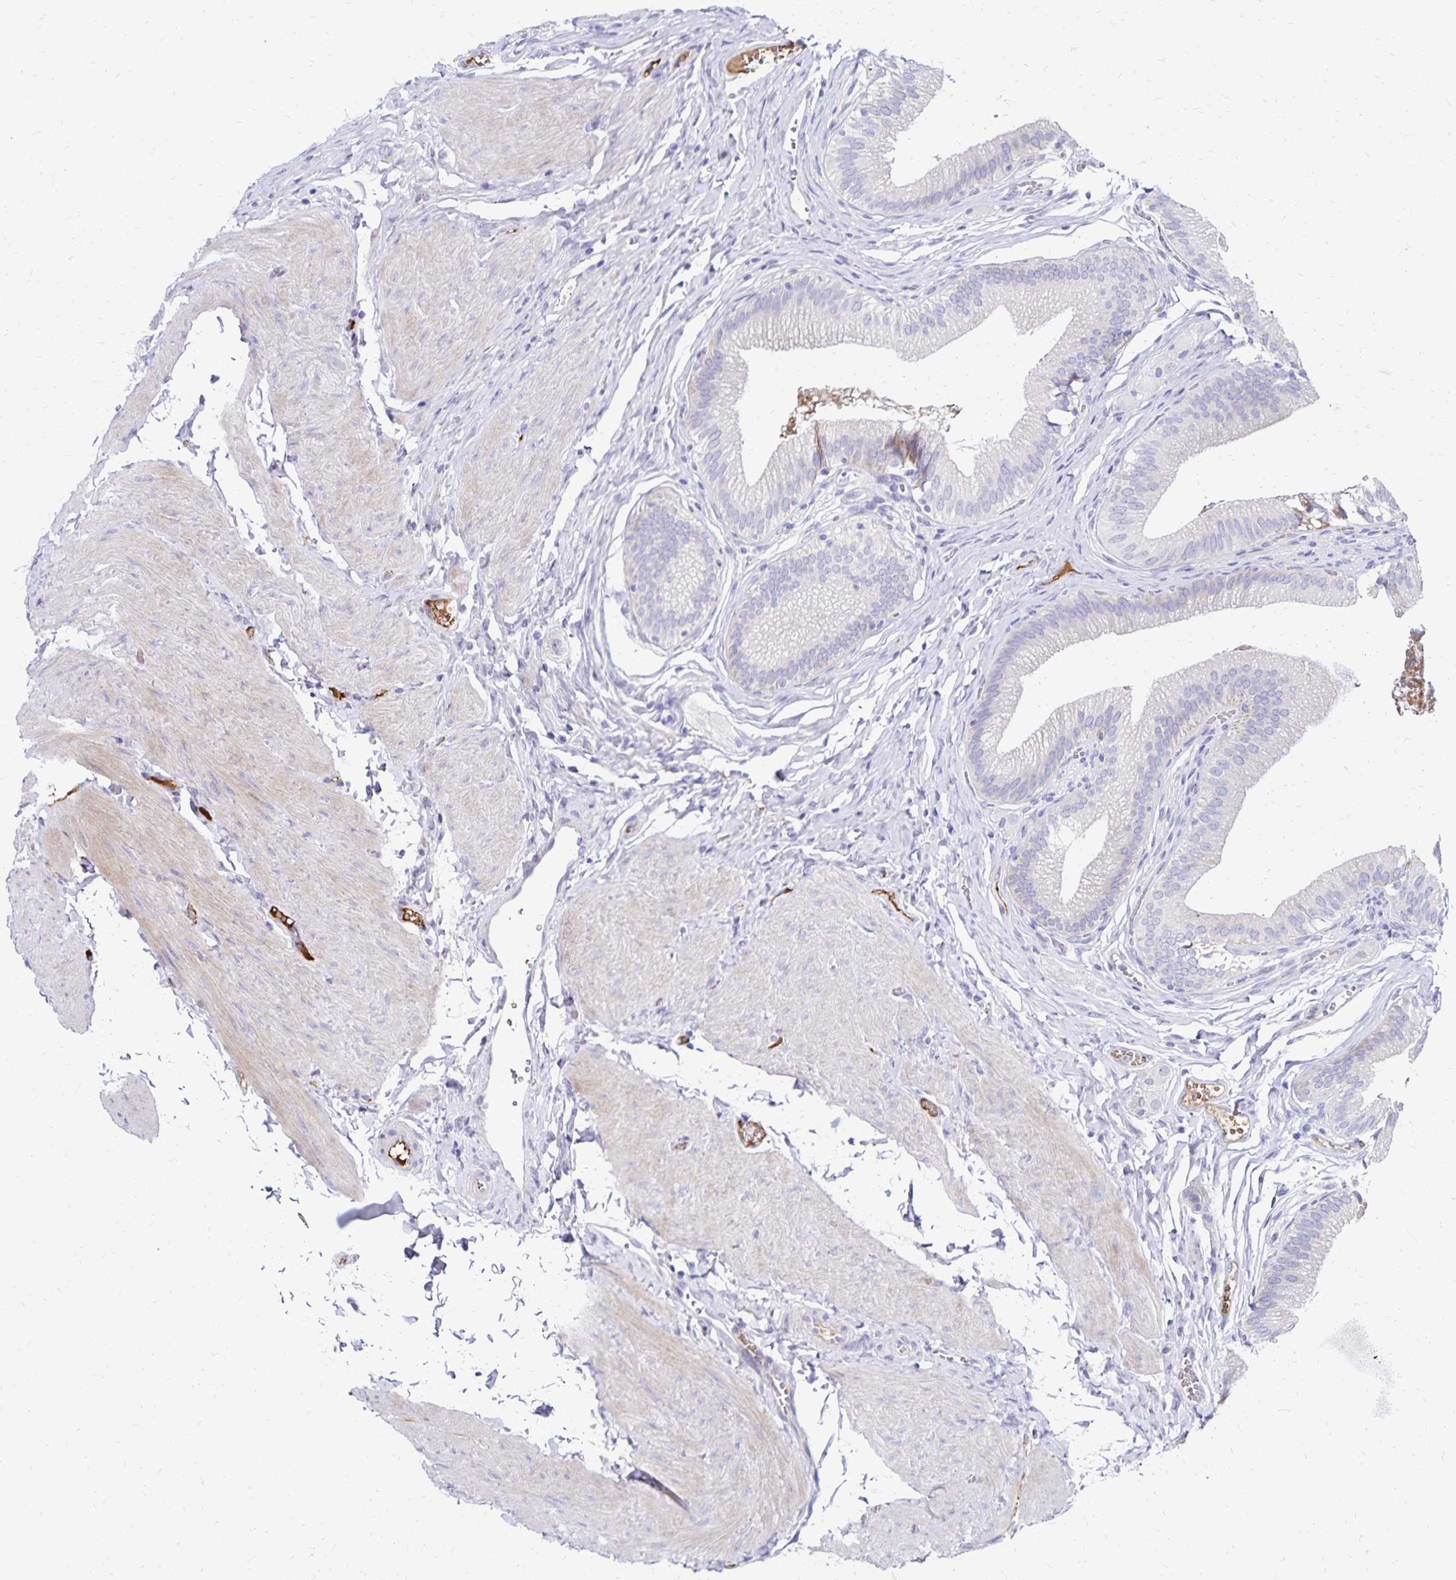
{"staining": {"intensity": "negative", "quantity": "none", "location": "none"}, "tissue": "gallbladder", "cell_type": "Glandular cells", "image_type": "normal", "snomed": [{"axis": "morphology", "description": "Normal tissue, NOS"}, {"axis": "topography", "description": "Gallbladder"}, {"axis": "topography", "description": "Peripheral nerve tissue"}], "caption": "Immunohistochemical staining of unremarkable human gallbladder exhibits no significant positivity in glandular cells.", "gene": "NECAP1", "patient": {"sex": "male", "age": 17}}